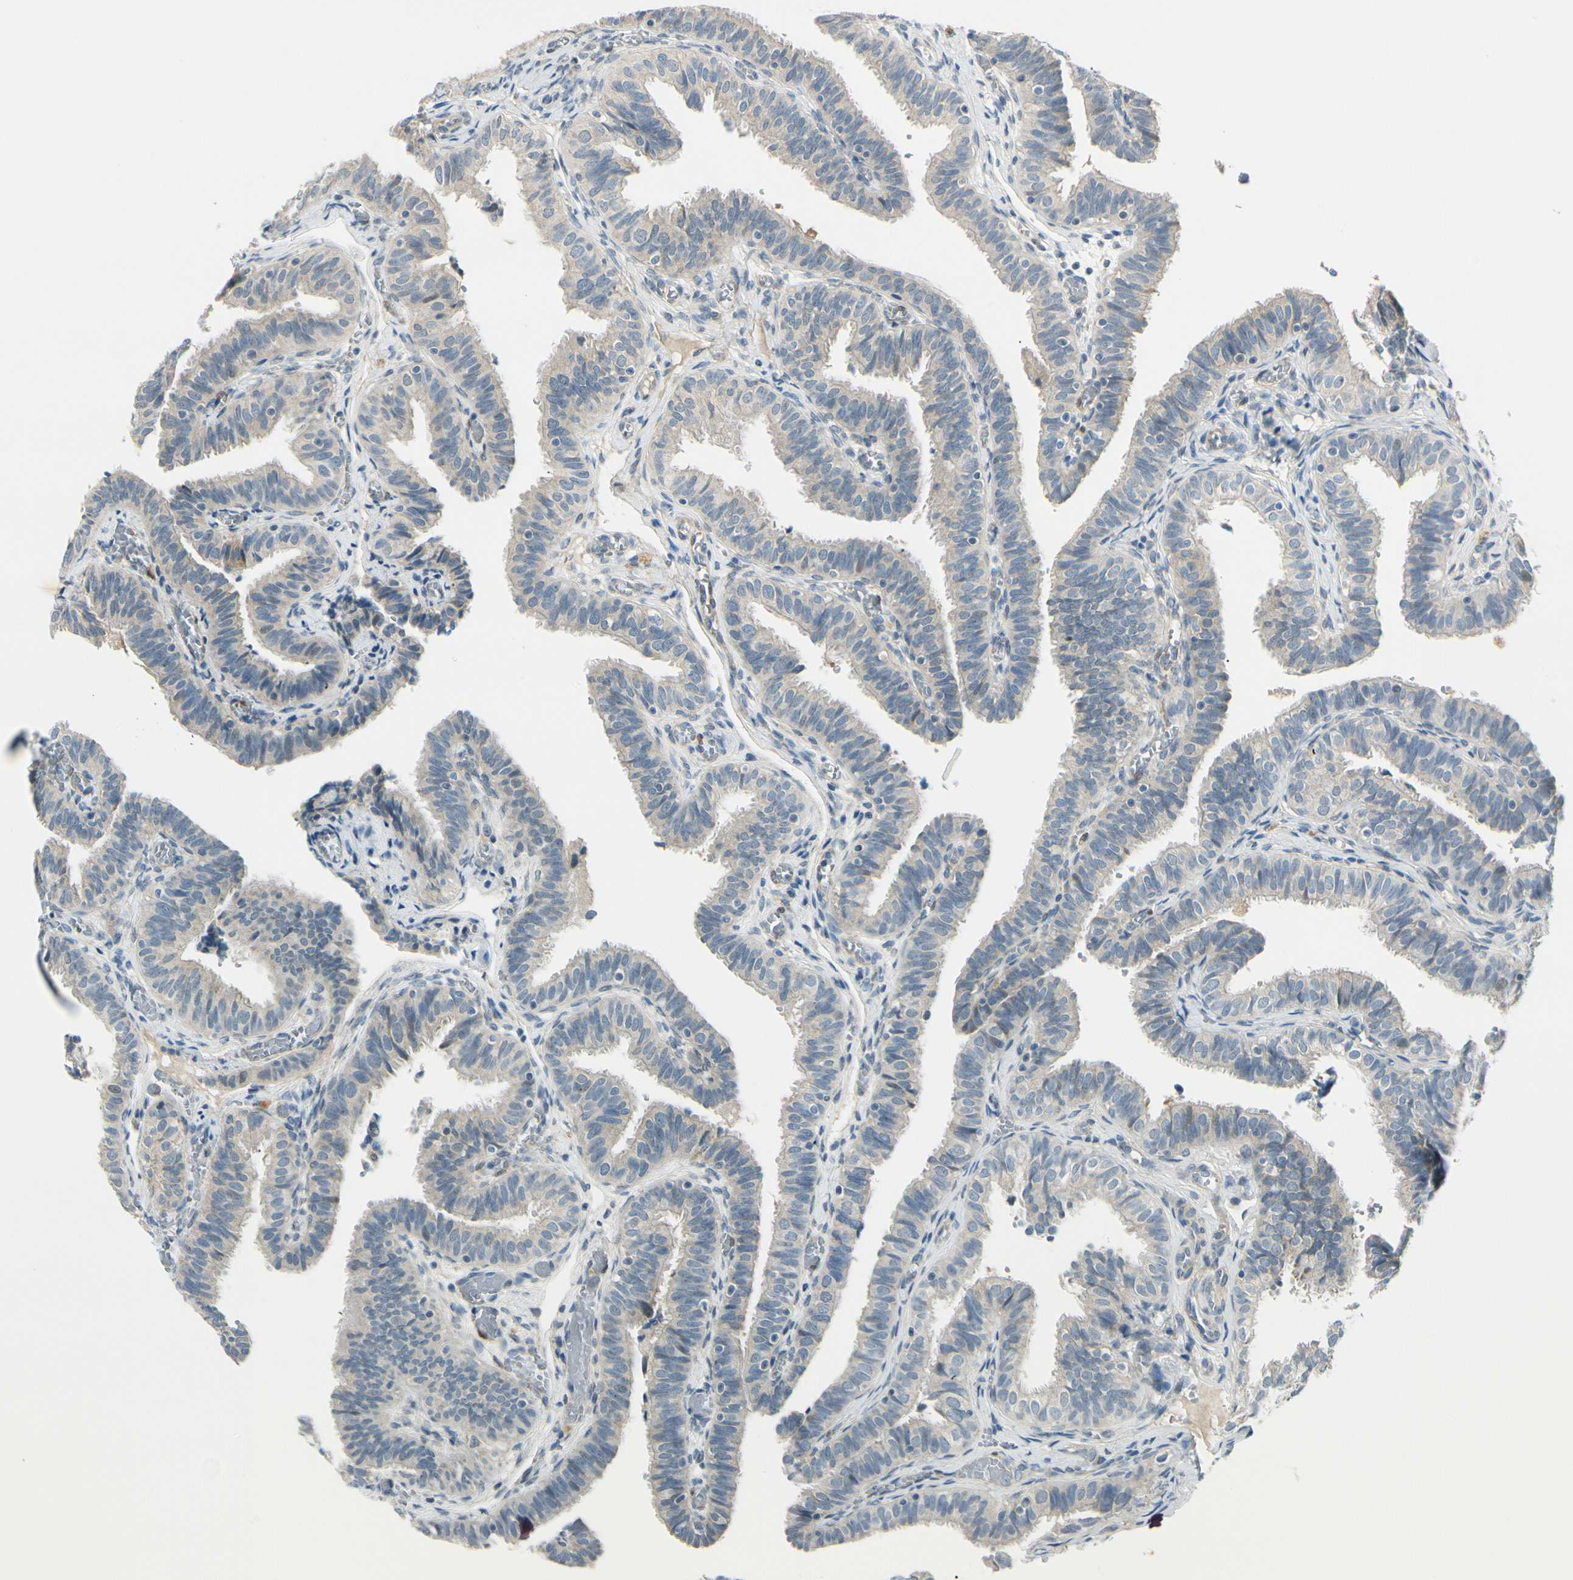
{"staining": {"intensity": "weak", "quantity": "25%-75%", "location": "cytoplasmic/membranous"}, "tissue": "fallopian tube", "cell_type": "Glandular cells", "image_type": "normal", "snomed": [{"axis": "morphology", "description": "Normal tissue, NOS"}, {"axis": "topography", "description": "Fallopian tube"}], "caption": "Brown immunohistochemical staining in unremarkable human fallopian tube exhibits weak cytoplasmic/membranous expression in approximately 25%-75% of glandular cells. (Brightfield microscopy of DAB IHC at high magnification).", "gene": "FHL2", "patient": {"sex": "female", "age": 46}}